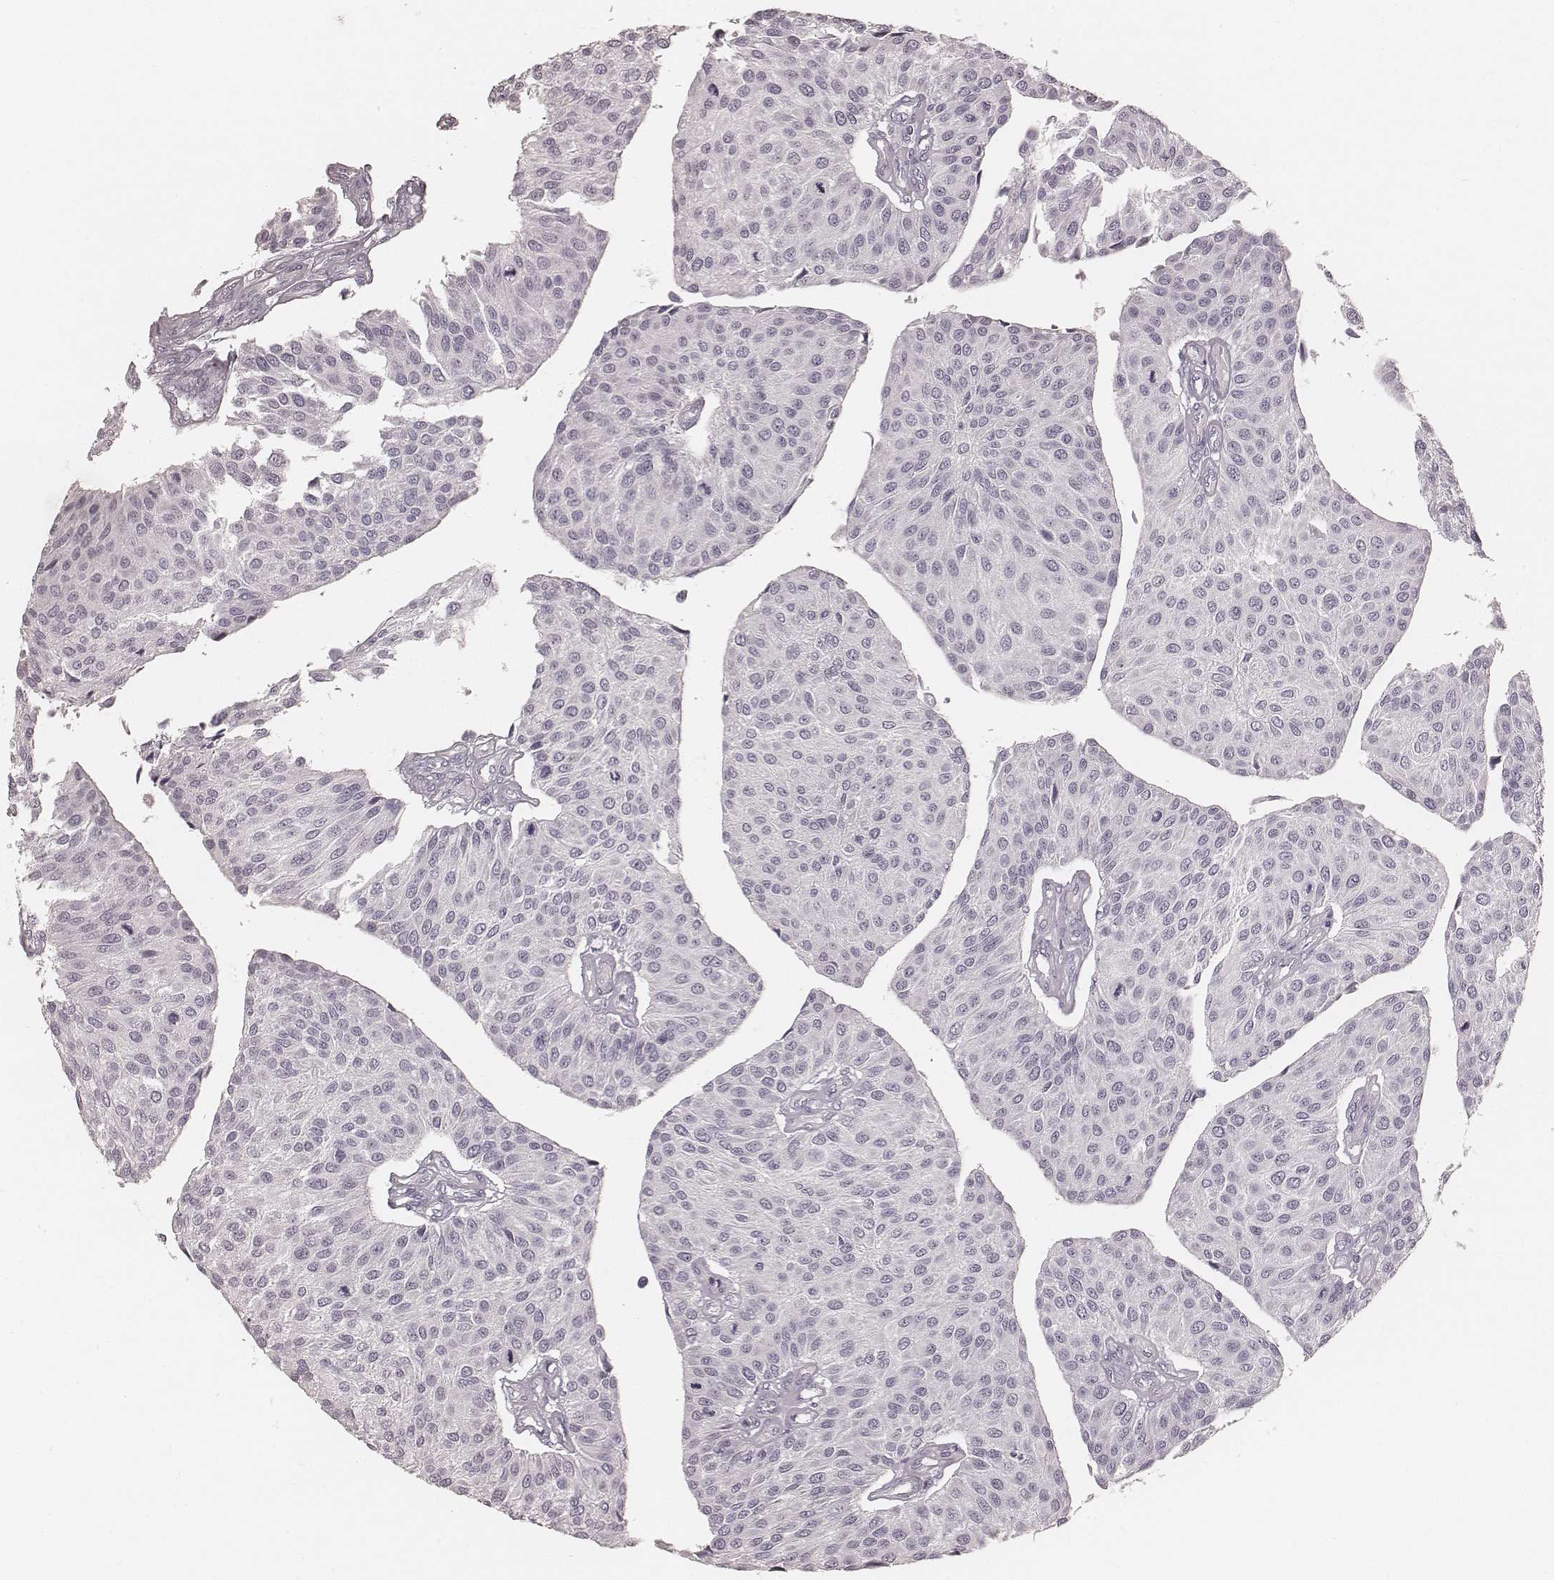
{"staining": {"intensity": "negative", "quantity": "none", "location": "none"}, "tissue": "urothelial cancer", "cell_type": "Tumor cells", "image_type": "cancer", "snomed": [{"axis": "morphology", "description": "Urothelial carcinoma, NOS"}, {"axis": "topography", "description": "Urinary bladder"}], "caption": "The IHC histopathology image has no significant positivity in tumor cells of urothelial cancer tissue.", "gene": "KRT26", "patient": {"sex": "male", "age": 55}}